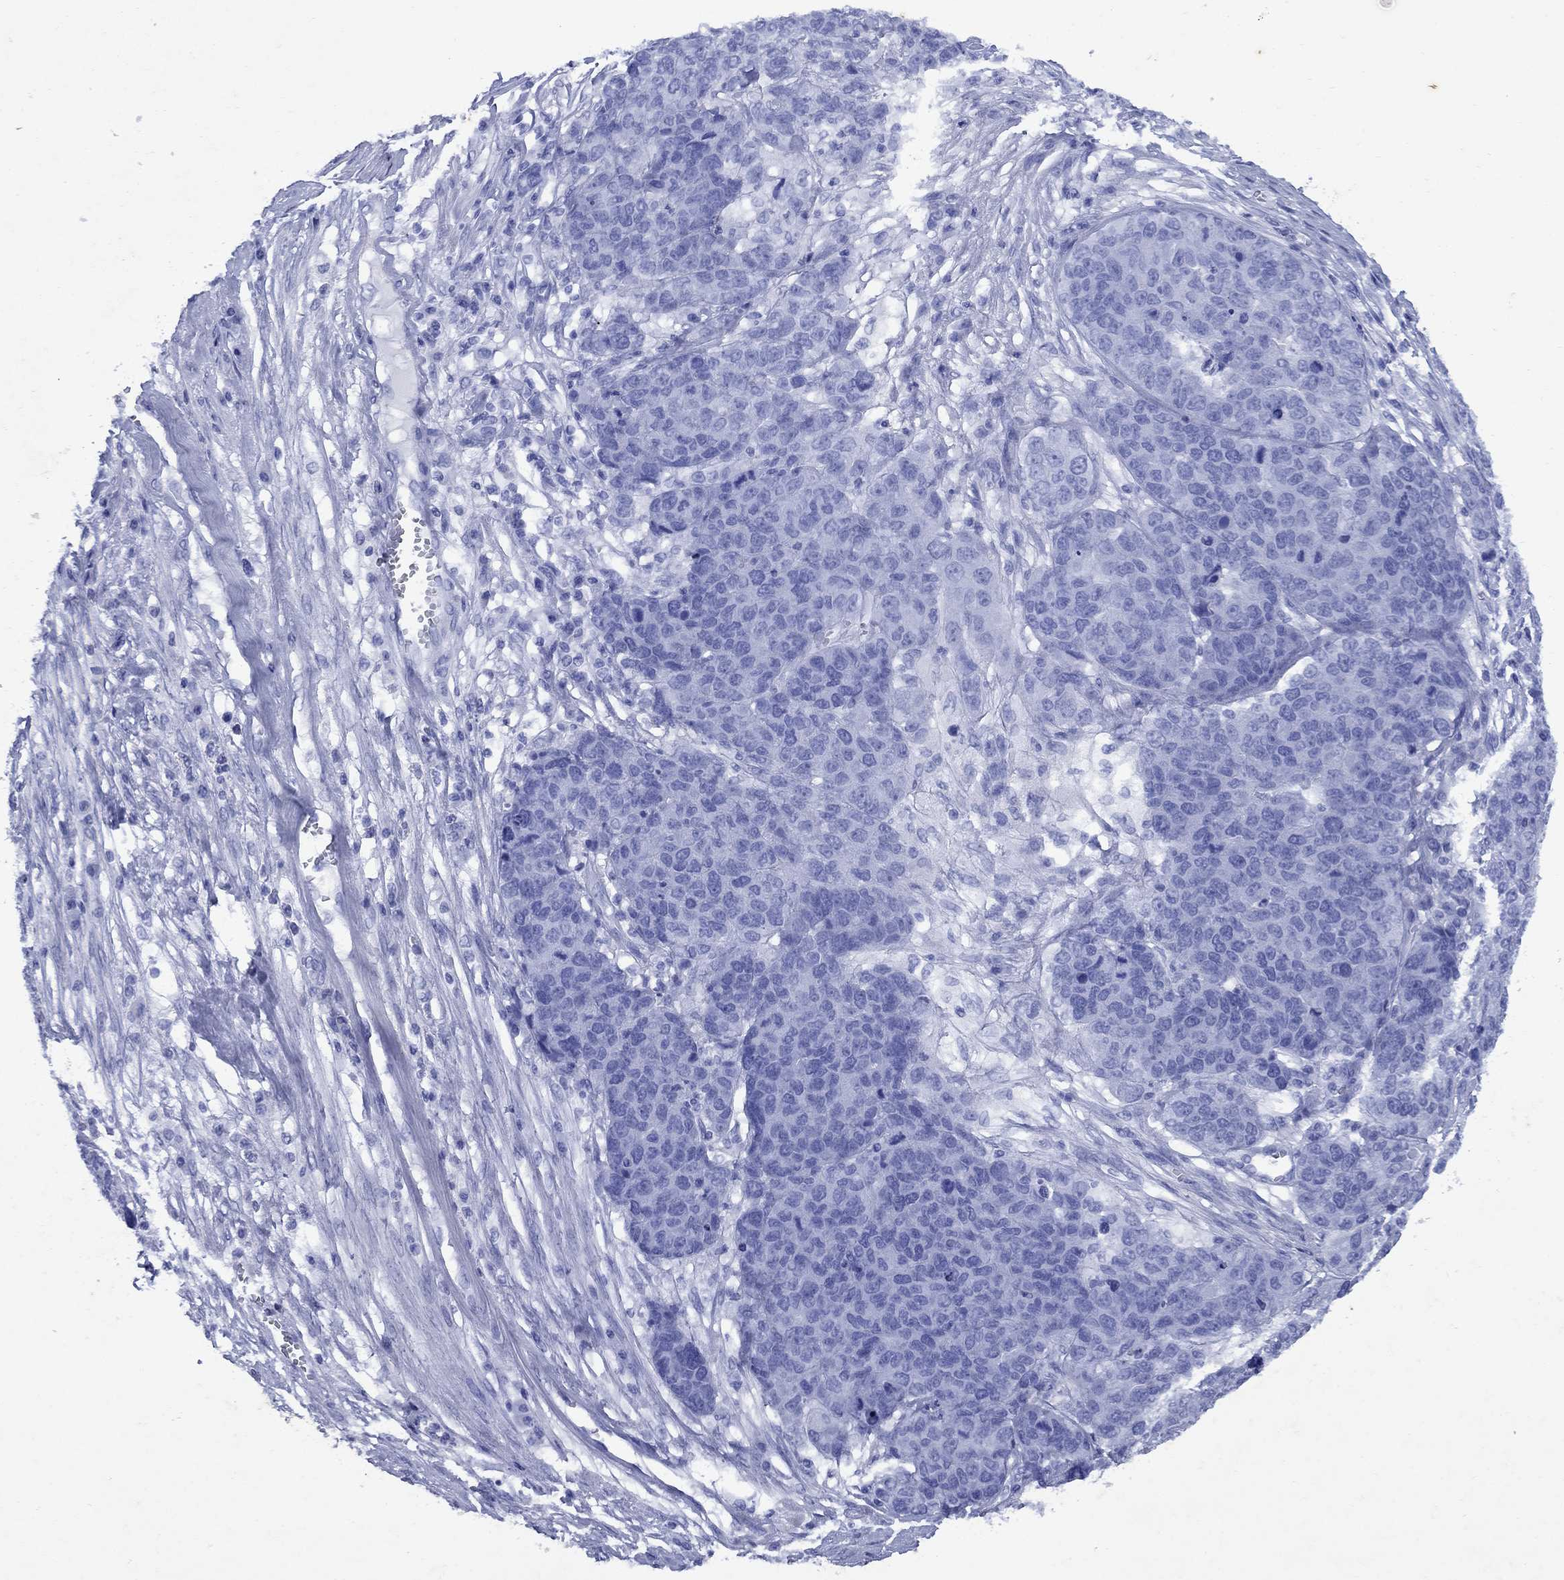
{"staining": {"intensity": "negative", "quantity": "none", "location": "none"}, "tissue": "ovarian cancer", "cell_type": "Tumor cells", "image_type": "cancer", "snomed": [{"axis": "morphology", "description": "Cystadenocarcinoma, serous, NOS"}, {"axis": "topography", "description": "Ovary"}], "caption": "An immunohistochemistry (IHC) histopathology image of ovarian cancer (serous cystadenocarcinoma) is shown. There is no staining in tumor cells of ovarian cancer (serous cystadenocarcinoma).", "gene": "CD1A", "patient": {"sex": "female", "age": 87}}